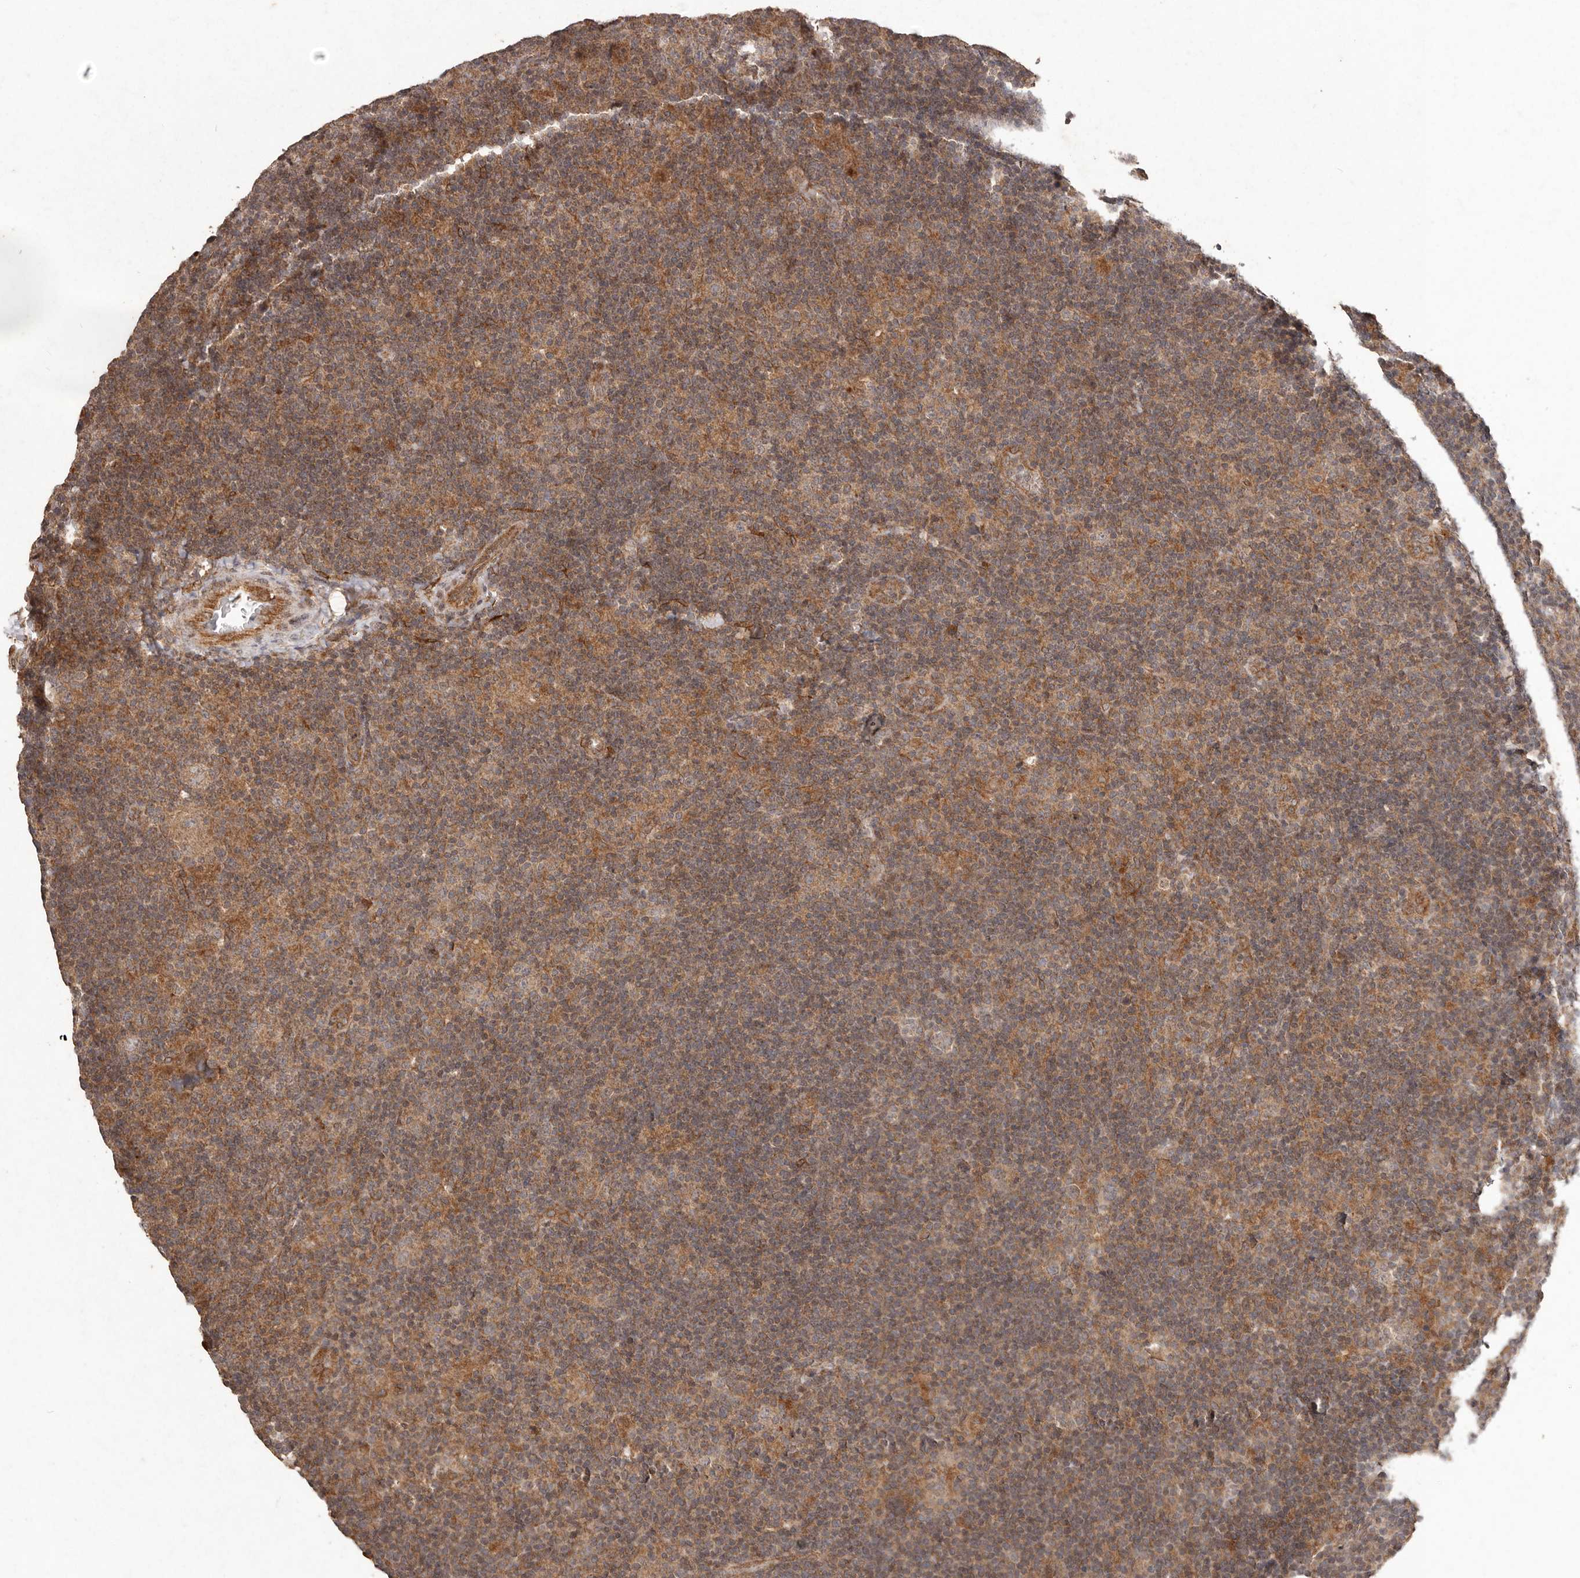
{"staining": {"intensity": "moderate", "quantity": ">75%", "location": "cytoplasmic/membranous"}, "tissue": "lymphoma", "cell_type": "Tumor cells", "image_type": "cancer", "snomed": [{"axis": "morphology", "description": "Hodgkin's disease, NOS"}, {"axis": "topography", "description": "Lymph node"}], "caption": "Protein expression analysis of Hodgkin's disease displays moderate cytoplasmic/membranous staining in about >75% of tumor cells.", "gene": "PLOD2", "patient": {"sex": "female", "age": 57}}